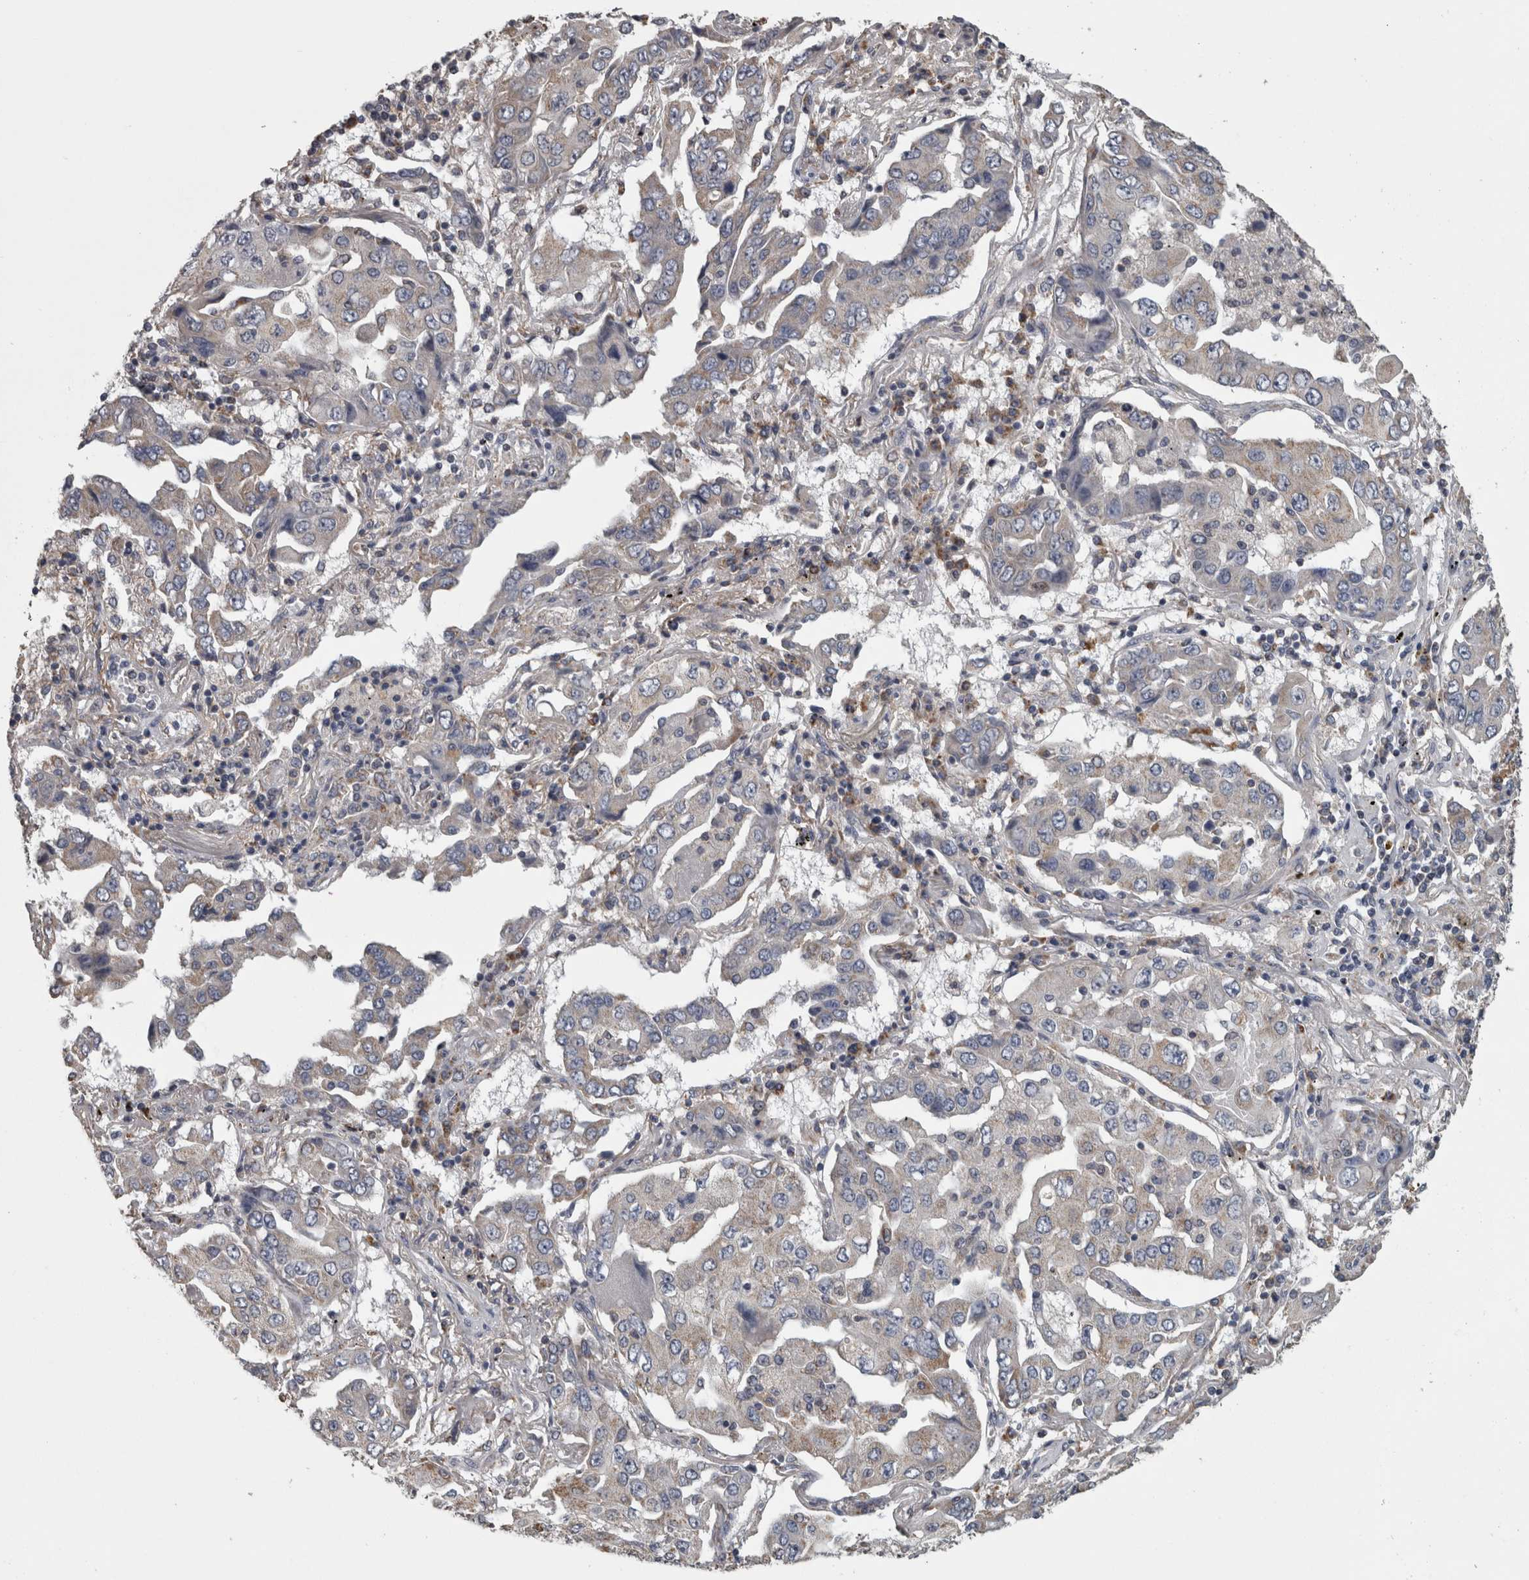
{"staining": {"intensity": "weak", "quantity": "<25%", "location": "cytoplasmic/membranous"}, "tissue": "lung cancer", "cell_type": "Tumor cells", "image_type": "cancer", "snomed": [{"axis": "morphology", "description": "Adenocarcinoma, NOS"}, {"axis": "topography", "description": "Lung"}], "caption": "Immunohistochemistry of human lung adenocarcinoma displays no positivity in tumor cells.", "gene": "FRK", "patient": {"sex": "female", "age": 65}}